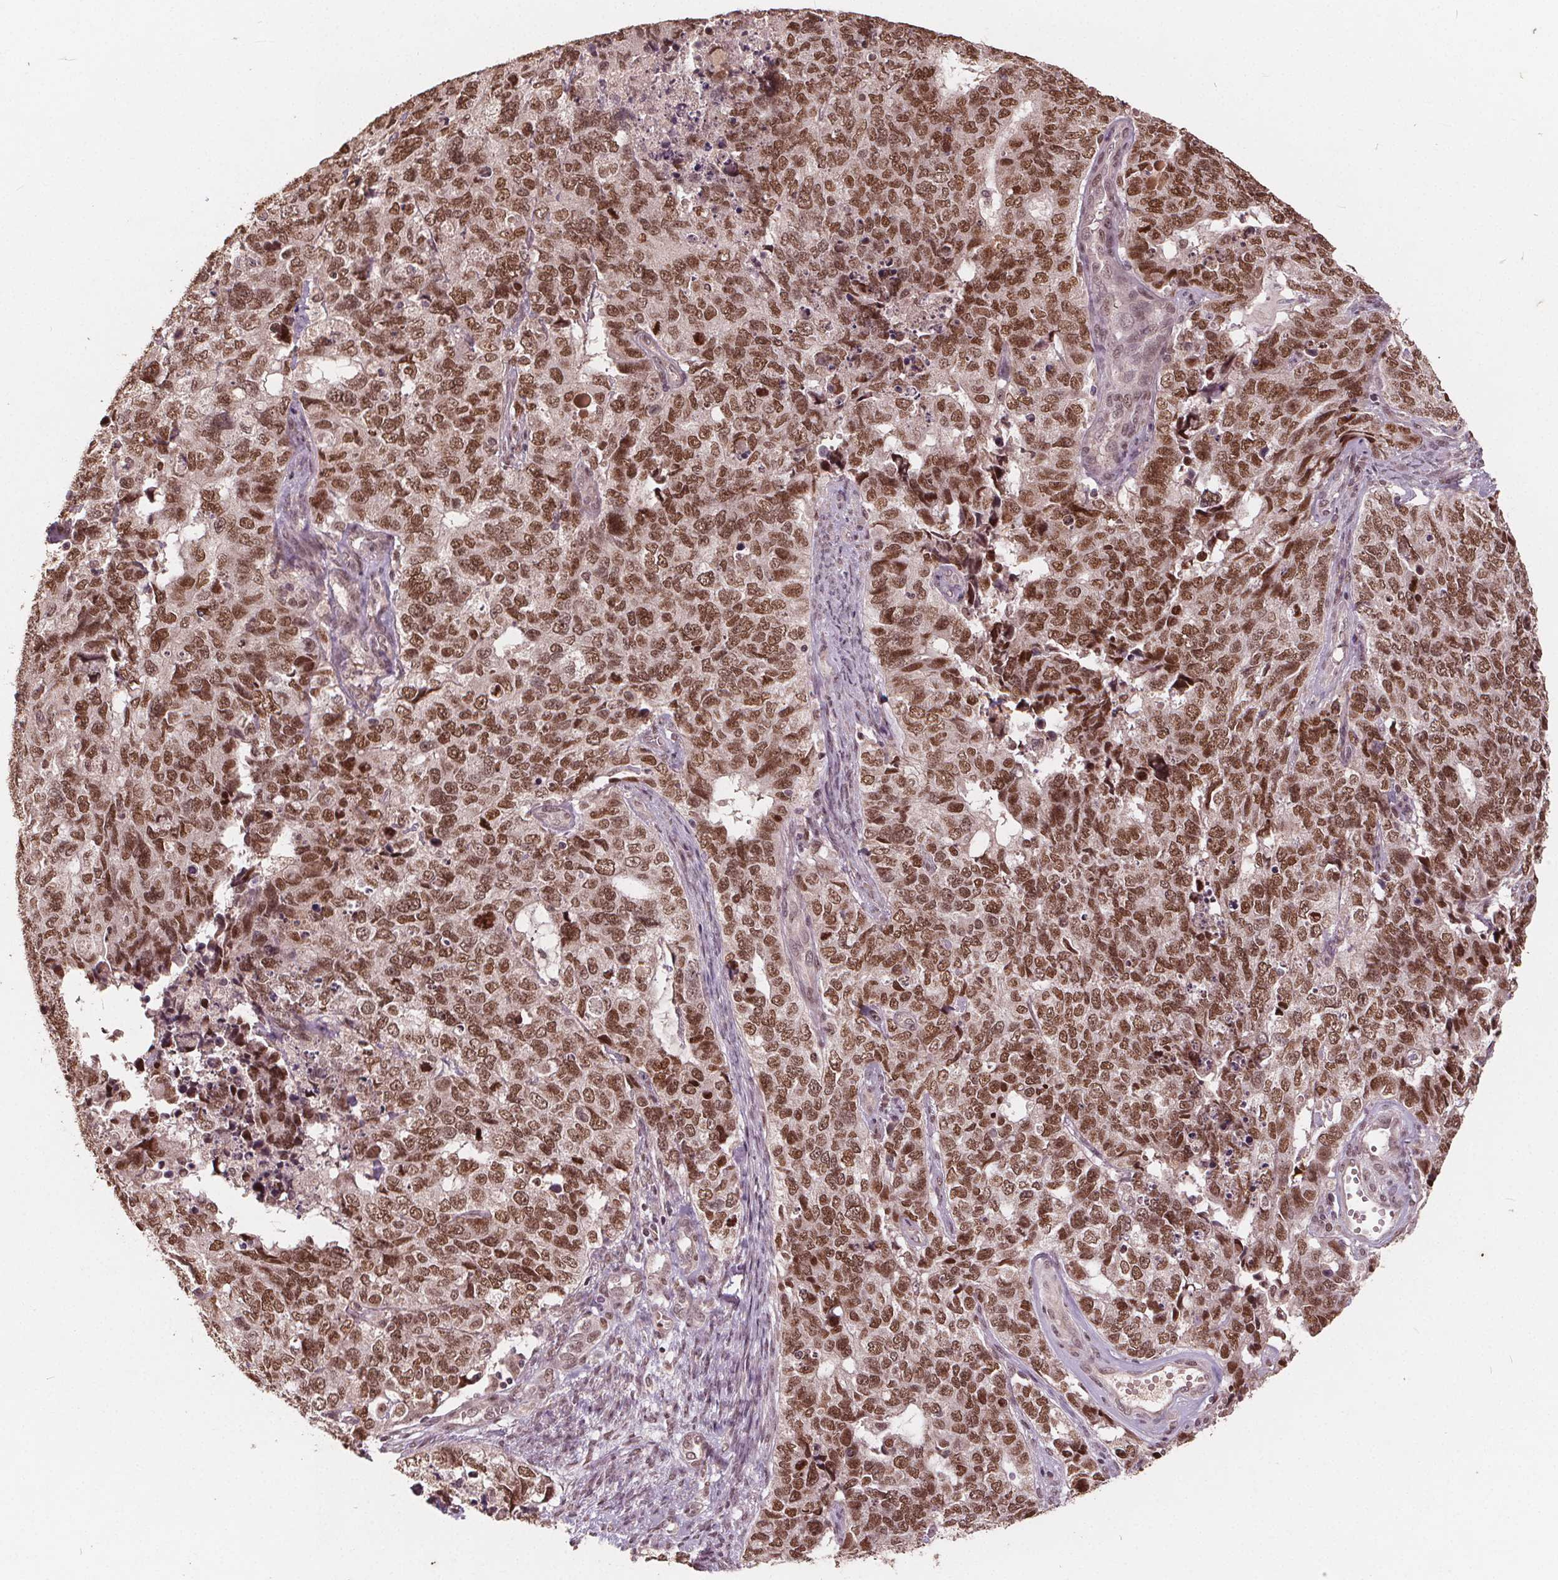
{"staining": {"intensity": "moderate", "quantity": ">75%", "location": "nuclear"}, "tissue": "cervical cancer", "cell_type": "Tumor cells", "image_type": "cancer", "snomed": [{"axis": "morphology", "description": "Squamous cell carcinoma, NOS"}, {"axis": "topography", "description": "Cervix"}], "caption": "Protein staining of cervical squamous cell carcinoma tissue reveals moderate nuclear positivity in about >75% of tumor cells.", "gene": "DNMT3B", "patient": {"sex": "female", "age": 63}}